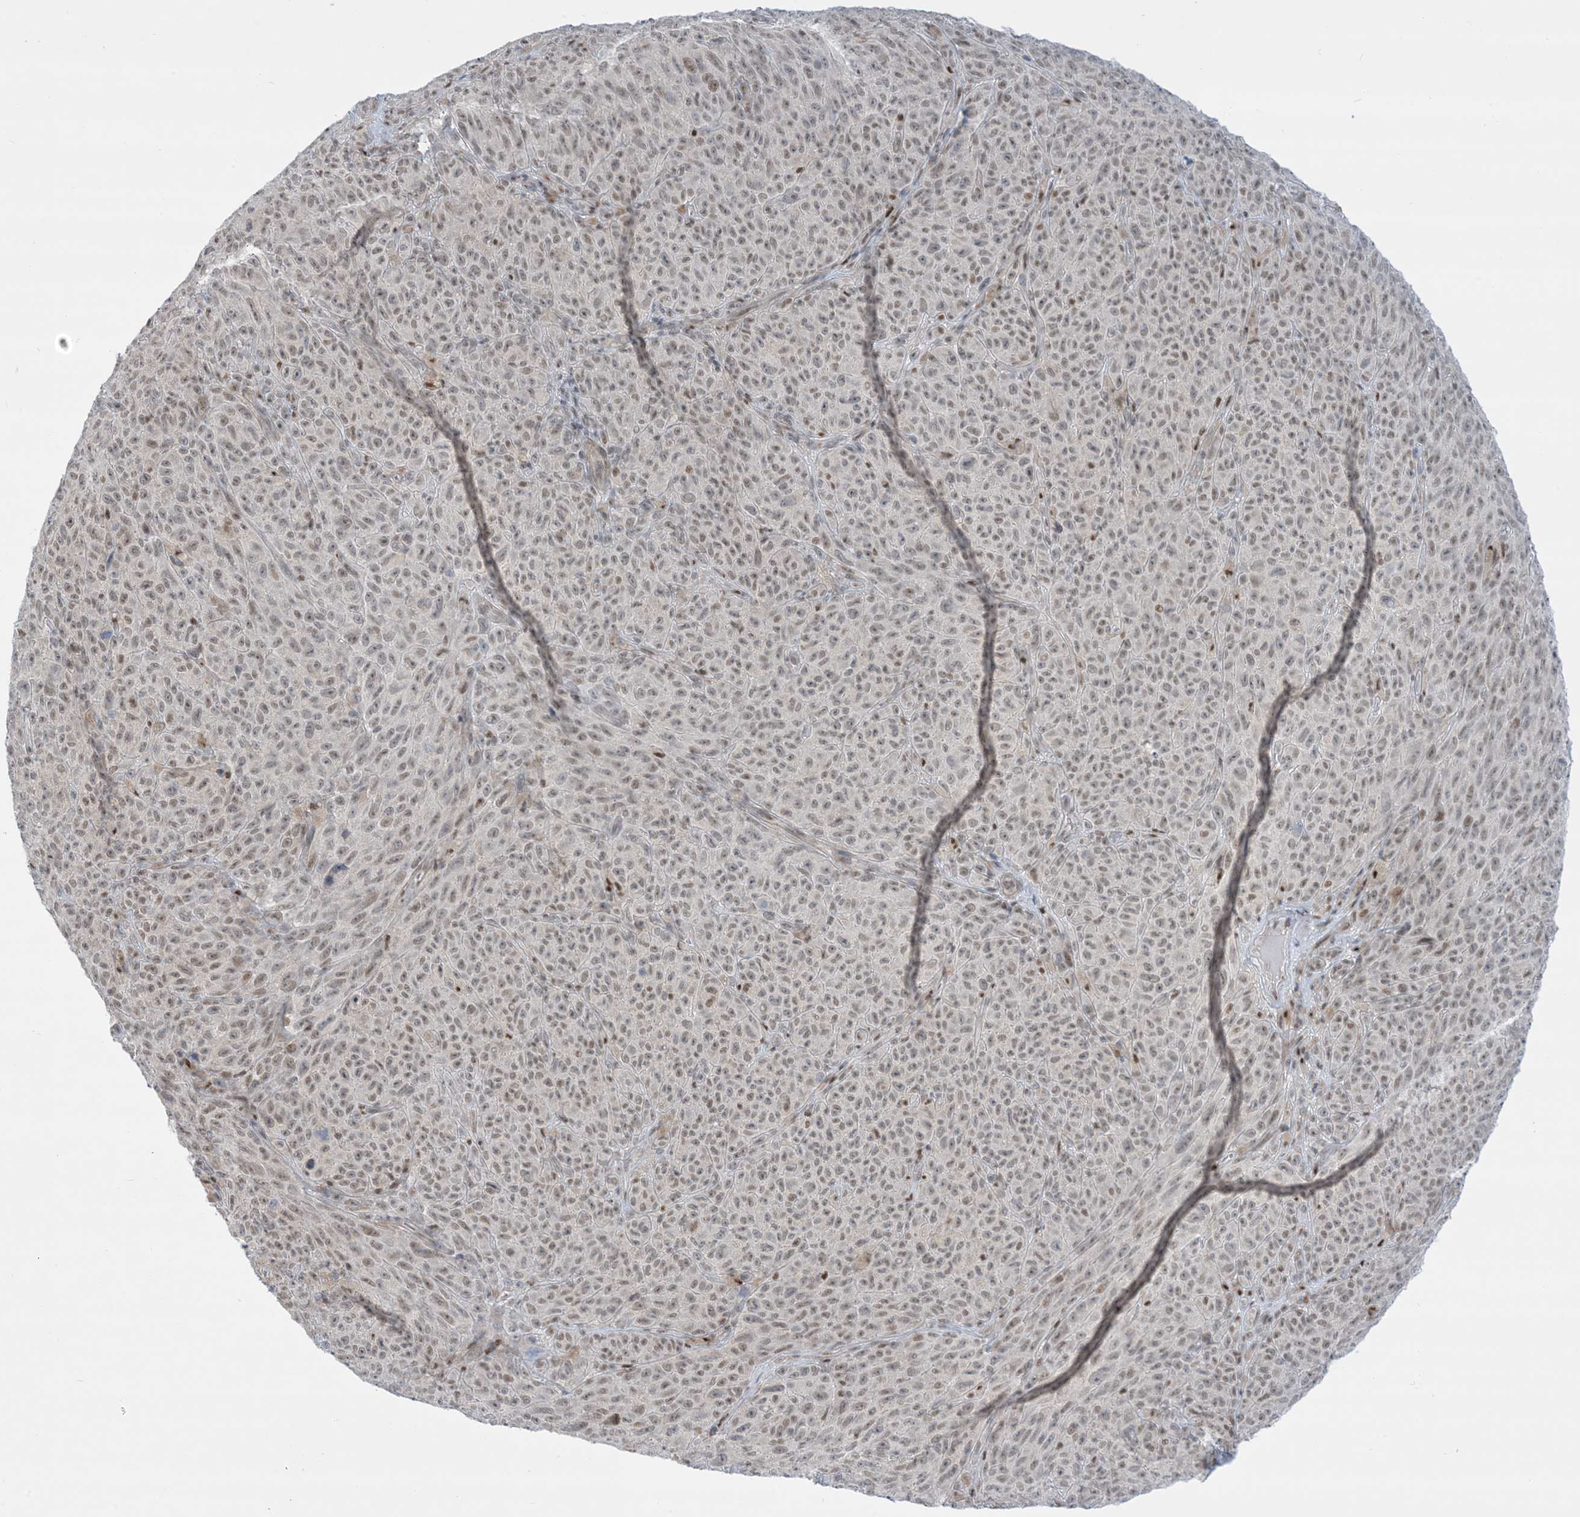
{"staining": {"intensity": "weak", "quantity": "25%-75%", "location": "nuclear"}, "tissue": "melanoma", "cell_type": "Tumor cells", "image_type": "cancer", "snomed": [{"axis": "morphology", "description": "Malignant melanoma, NOS"}, {"axis": "topography", "description": "Skin"}], "caption": "Immunohistochemical staining of human melanoma shows low levels of weak nuclear expression in about 25%-75% of tumor cells. (brown staining indicates protein expression, while blue staining denotes nuclei).", "gene": "TFPT", "patient": {"sex": "female", "age": 82}}